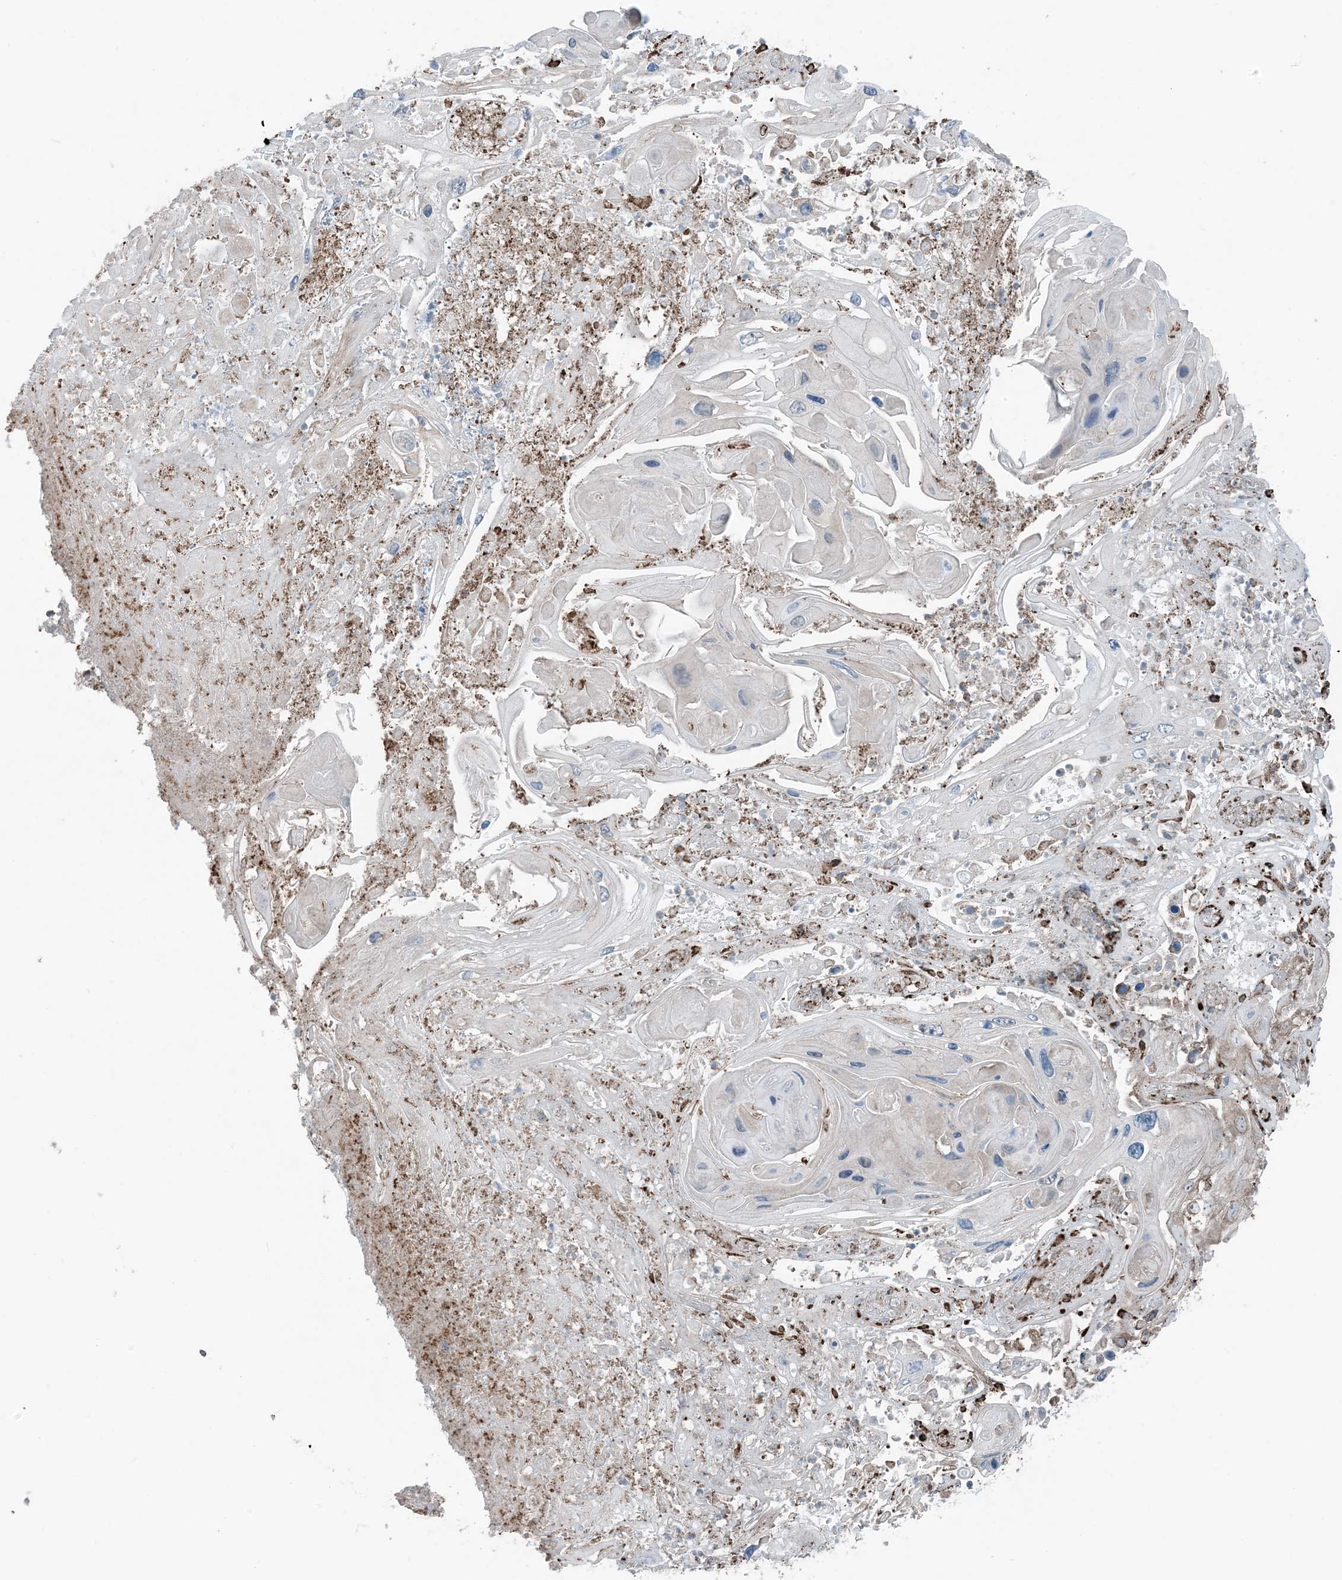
{"staining": {"intensity": "weak", "quantity": "<25%", "location": "cytoplasmic/membranous"}, "tissue": "skin cancer", "cell_type": "Tumor cells", "image_type": "cancer", "snomed": [{"axis": "morphology", "description": "Squamous cell carcinoma, NOS"}, {"axis": "topography", "description": "Skin"}], "caption": "Squamous cell carcinoma (skin) stained for a protein using IHC displays no positivity tumor cells.", "gene": "CERKL", "patient": {"sex": "male", "age": 55}}